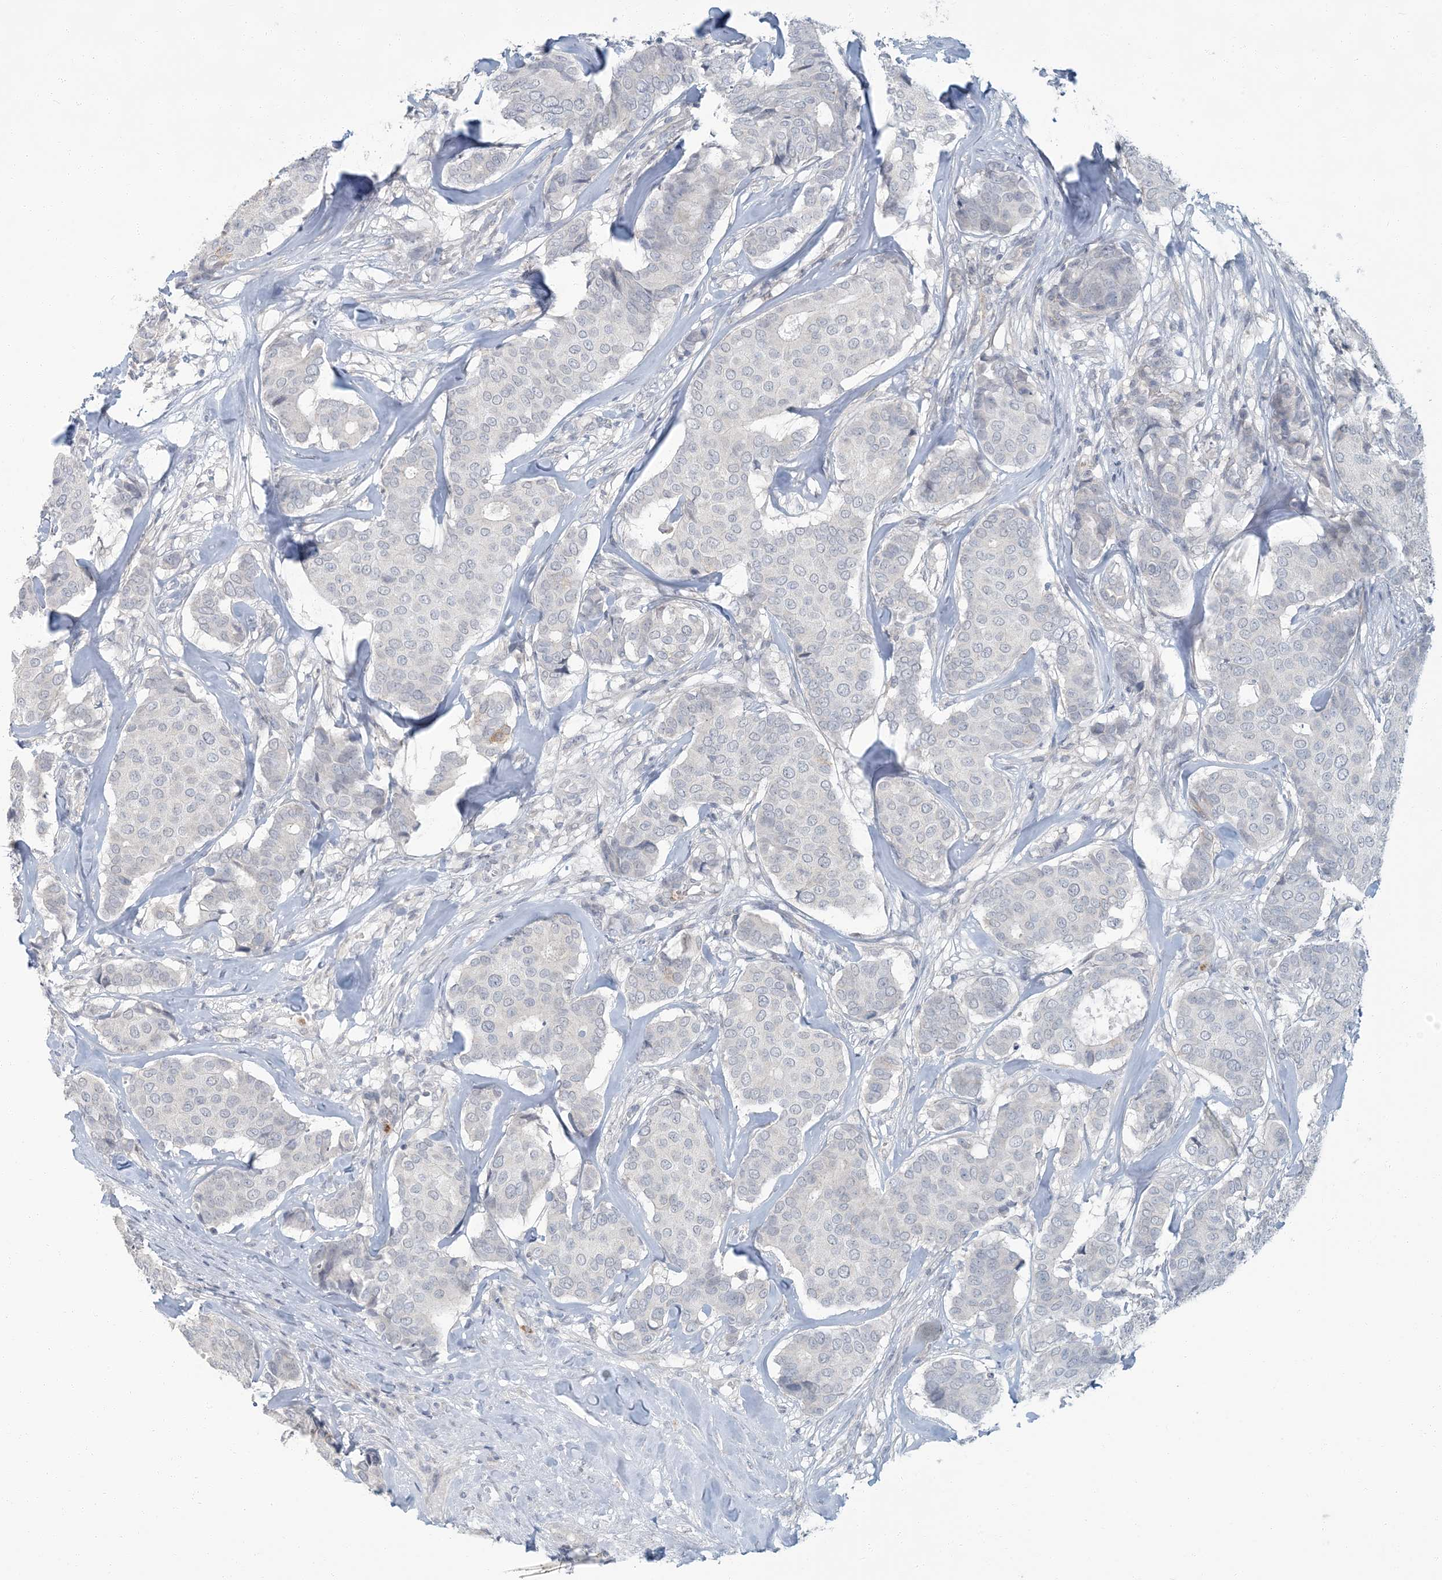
{"staining": {"intensity": "negative", "quantity": "none", "location": "none"}, "tissue": "breast cancer", "cell_type": "Tumor cells", "image_type": "cancer", "snomed": [{"axis": "morphology", "description": "Duct carcinoma"}, {"axis": "topography", "description": "Breast"}], "caption": "This is an IHC micrograph of human breast cancer (infiltrating ductal carcinoma). There is no expression in tumor cells.", "gene": "EPHA4", "patient": {"sex": "female", "age": 75}}